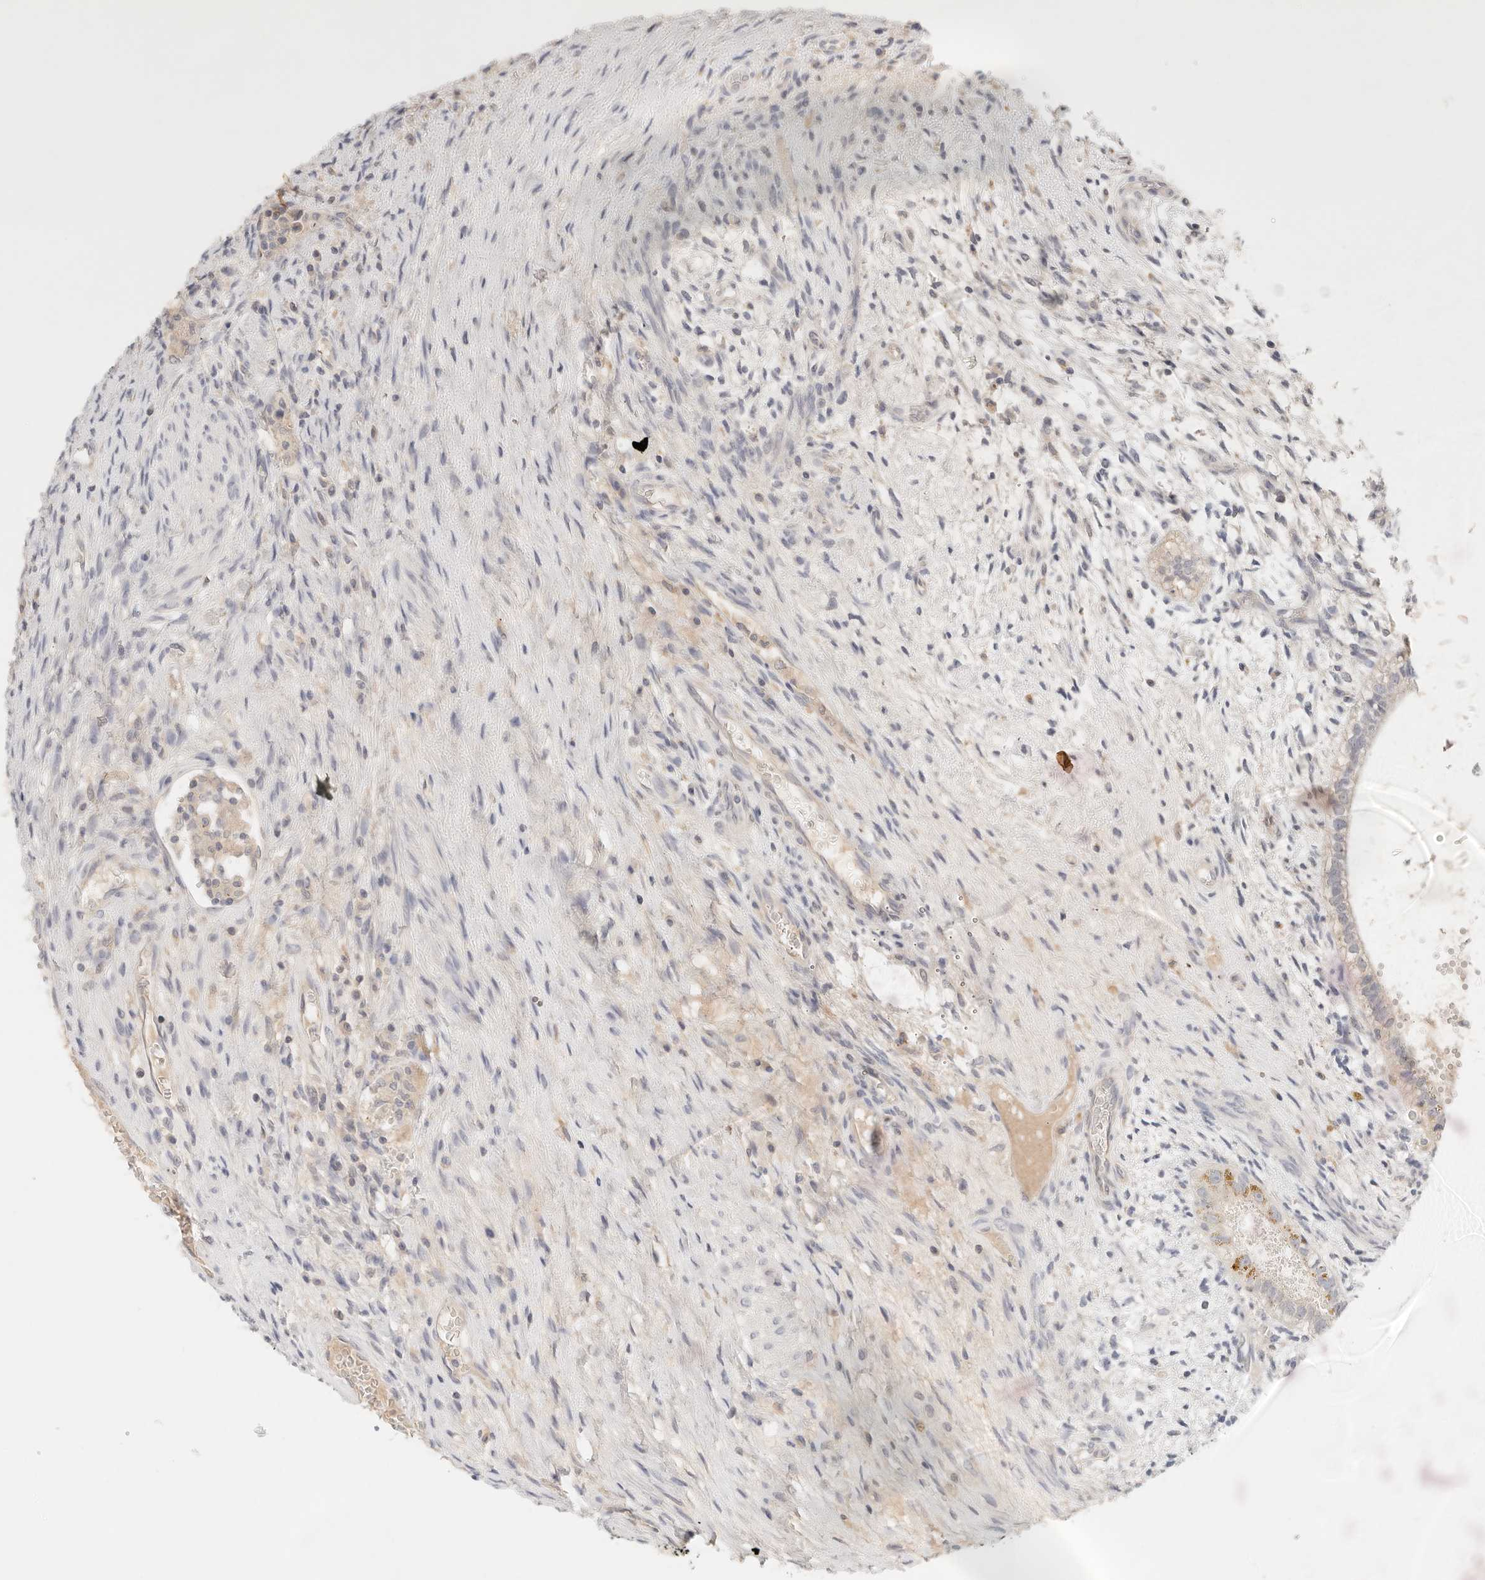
{"staining": {"intensity": "negative", "quantity": "none", "location": "none"}, "tissue": "testis cancer", "cell_type": "Tumor cells", "image_type": "cancer", "snomed": [{"axis": "morphology", "description": "Carcinoma, Embryonal, NOS"}, {"axis": "topography", "description": "Testis"}], "caption": "The micrograph shows no significant expression in tumor cells of testis embryonal carcinoma.", "gene": "SPHK1", "patient": {"sex": "male", "age": 26}}